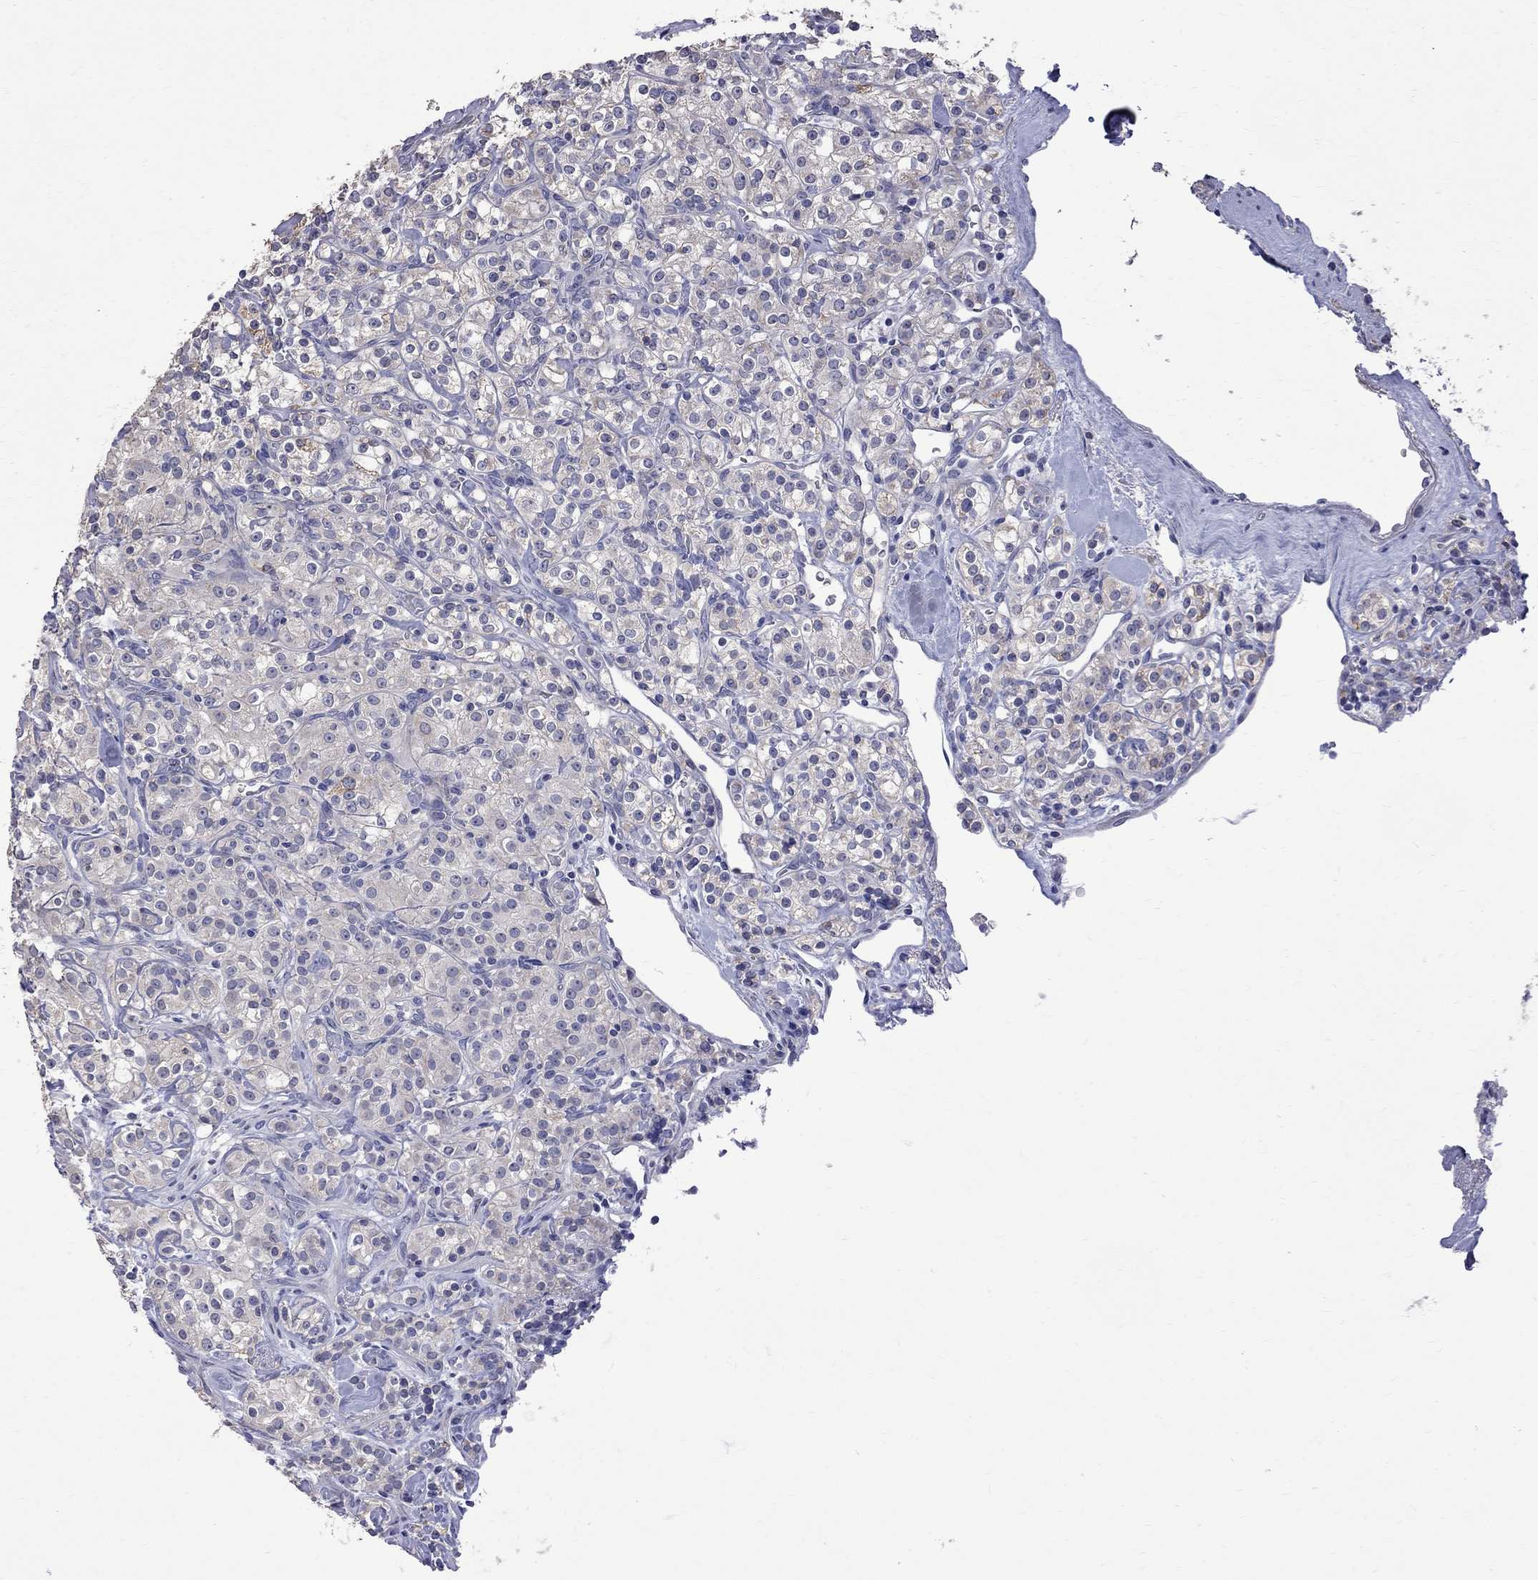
{"staining": {"intensity": "negative", "quantity": "none", "location": "none"}, "tissue": "renal cancer", "cell_type": "Tumor cells", "image_type": "cancer", "snomed": [{"axis": "morphology", "description": "Adenocarcinoma, NOS"}, {"axis": "topography", "description": "Kidney"}], "caption": "The histopathology image displays no significant staining in tumor cells of renal cancer.", "gene": "CKAP2", "patient": {"sex": "male", "age": 77}}